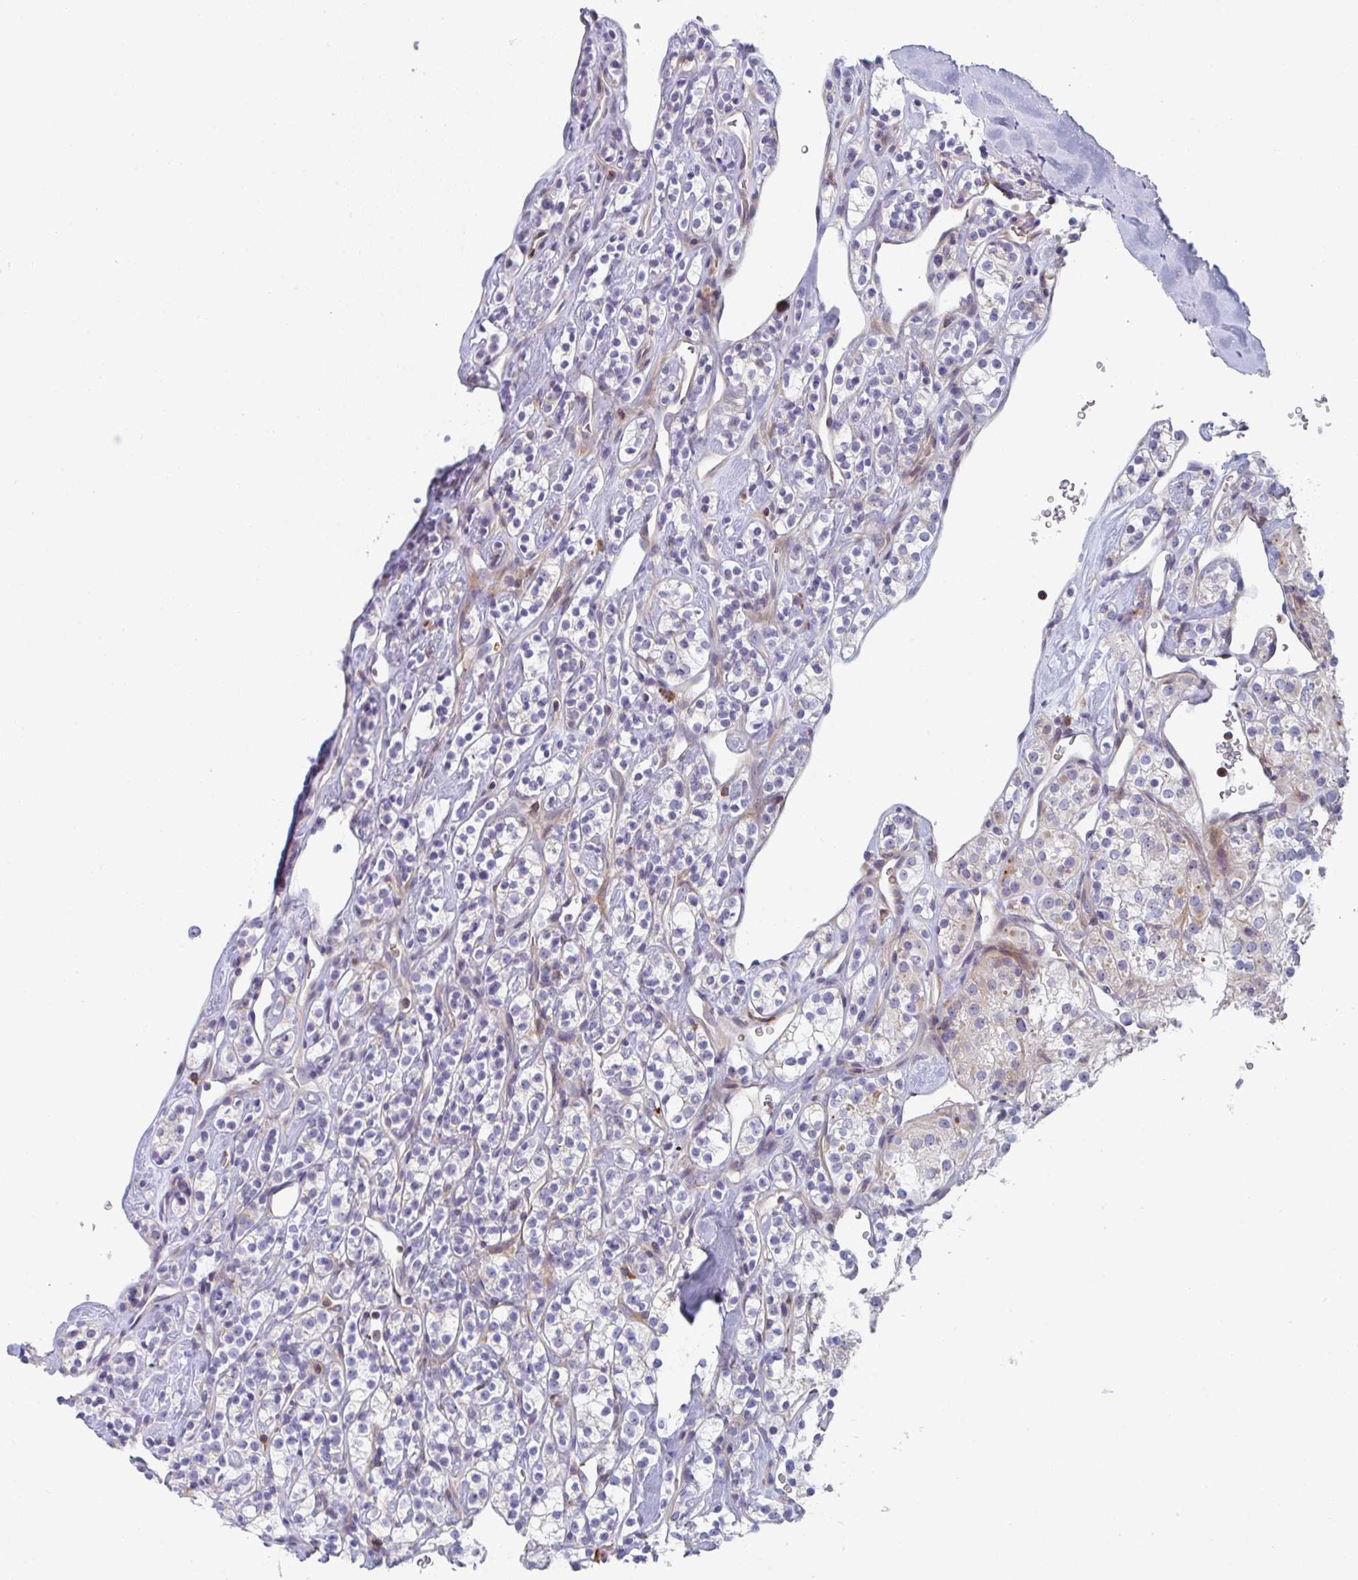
{"staining": {"intensity": "weak", "quantity": "<25%", "location": "cytoplasmic/membranous"}, "tissue": "renal cancer", "cell_type": "Tumor cells", "image_type": "cancer", "snomed": [{"axis": "morphology", "description": "Adenocarcinoma, NOS"}, {"axis": "topography", "description": "Kidney"}], "caption": "A photomicrograph of human renal adenocarcinoma is negative for staining in tumor cells.", "gene": "KLHL33", "patient": {"sex": "male", "age": 77}}